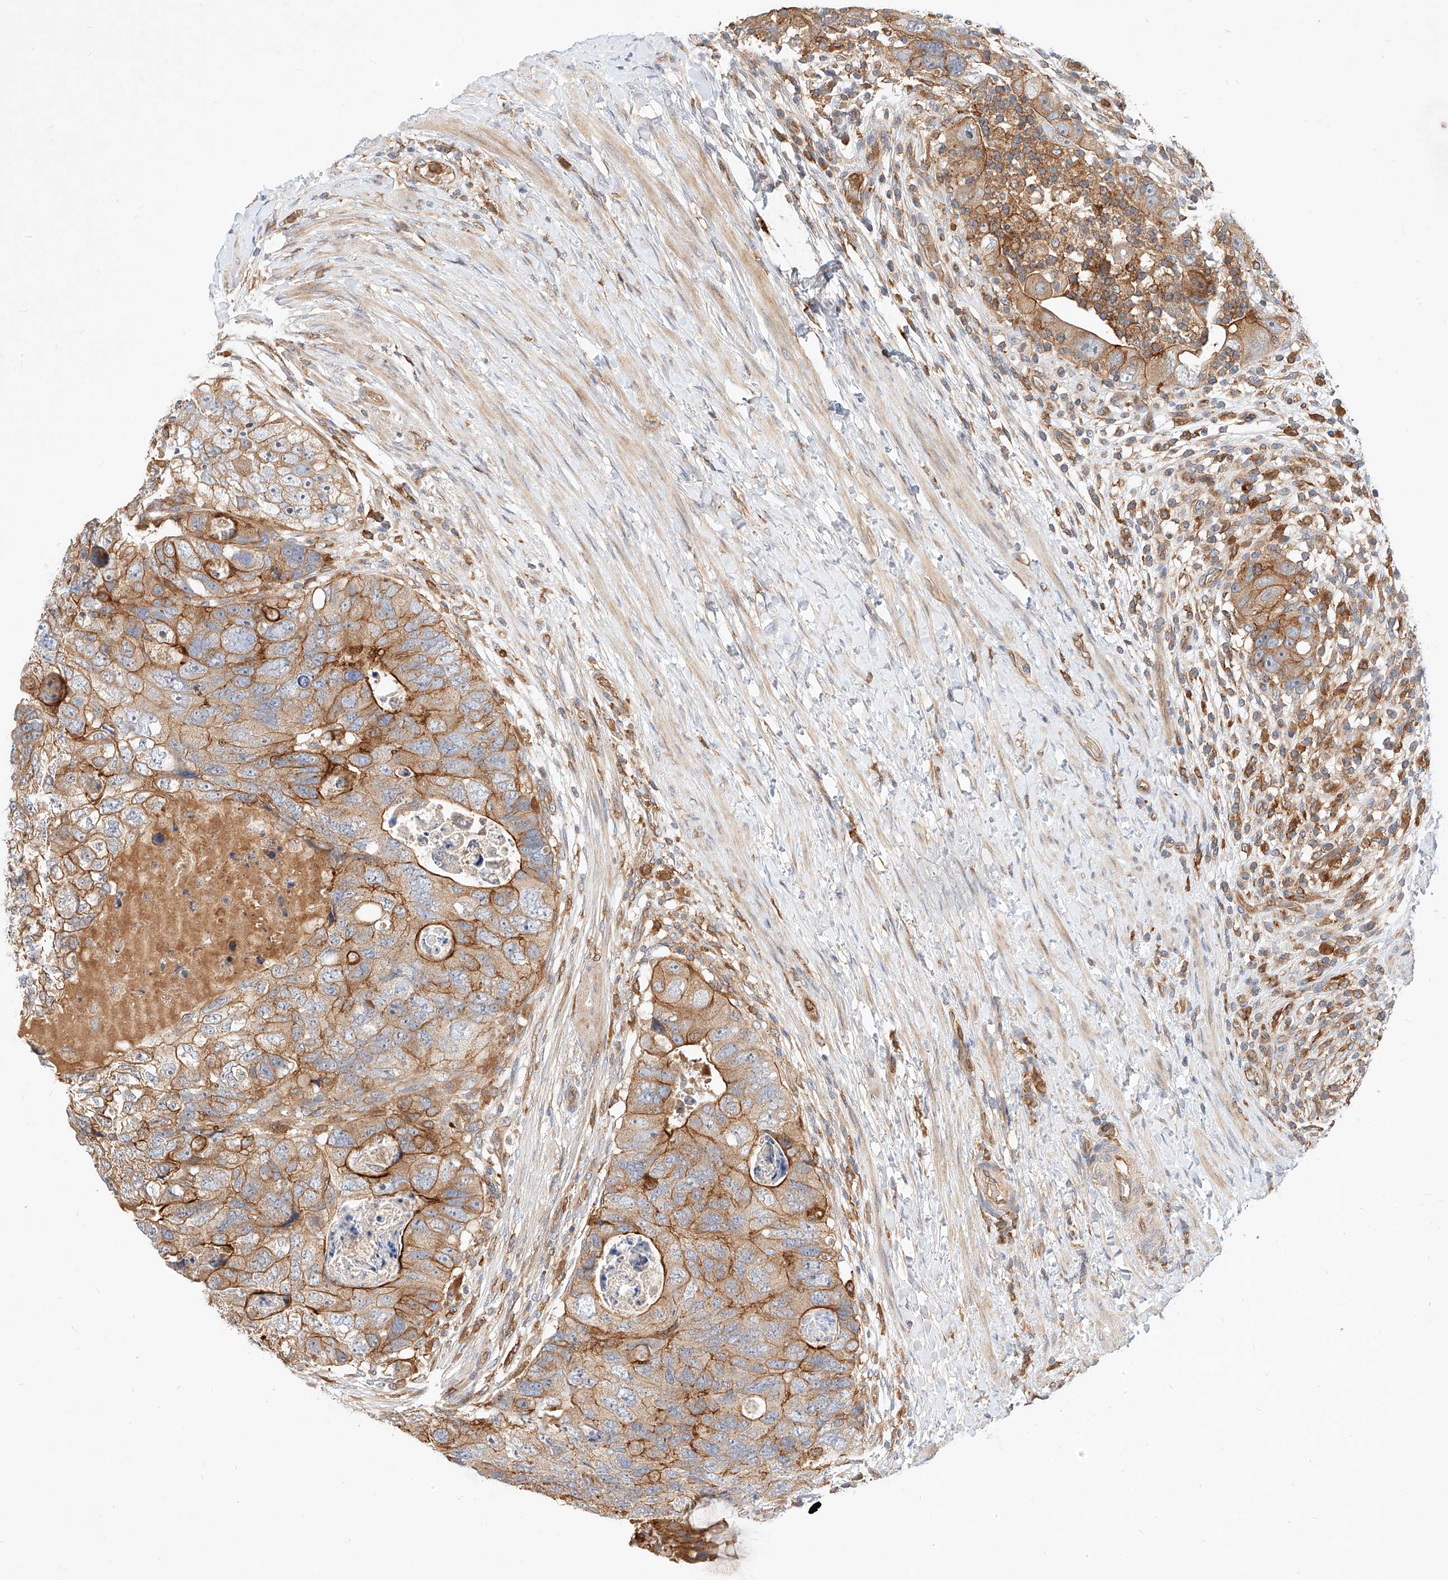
{"staining": {"intensity": "moderate", "quantity": ">75%", "location": "cytoplasmic/membranous"}, "tissue": "colorectal cancer", "cell_type": "Tumor cells", "image_type": "cancer", "snomed": [{"axis": "morphology", "description": "Adenocarcinoma, NOS"}, {"axis": "topography", "description": "Rectum"}], "caption": "A medium amount of moderate cytoplasmic/membranous positivity is present in about >75% of tumor cells in colorectal adenocarcinoma tissue.", "gene": "NFAM1", "patient": {"sex": "male", "age": 59}}